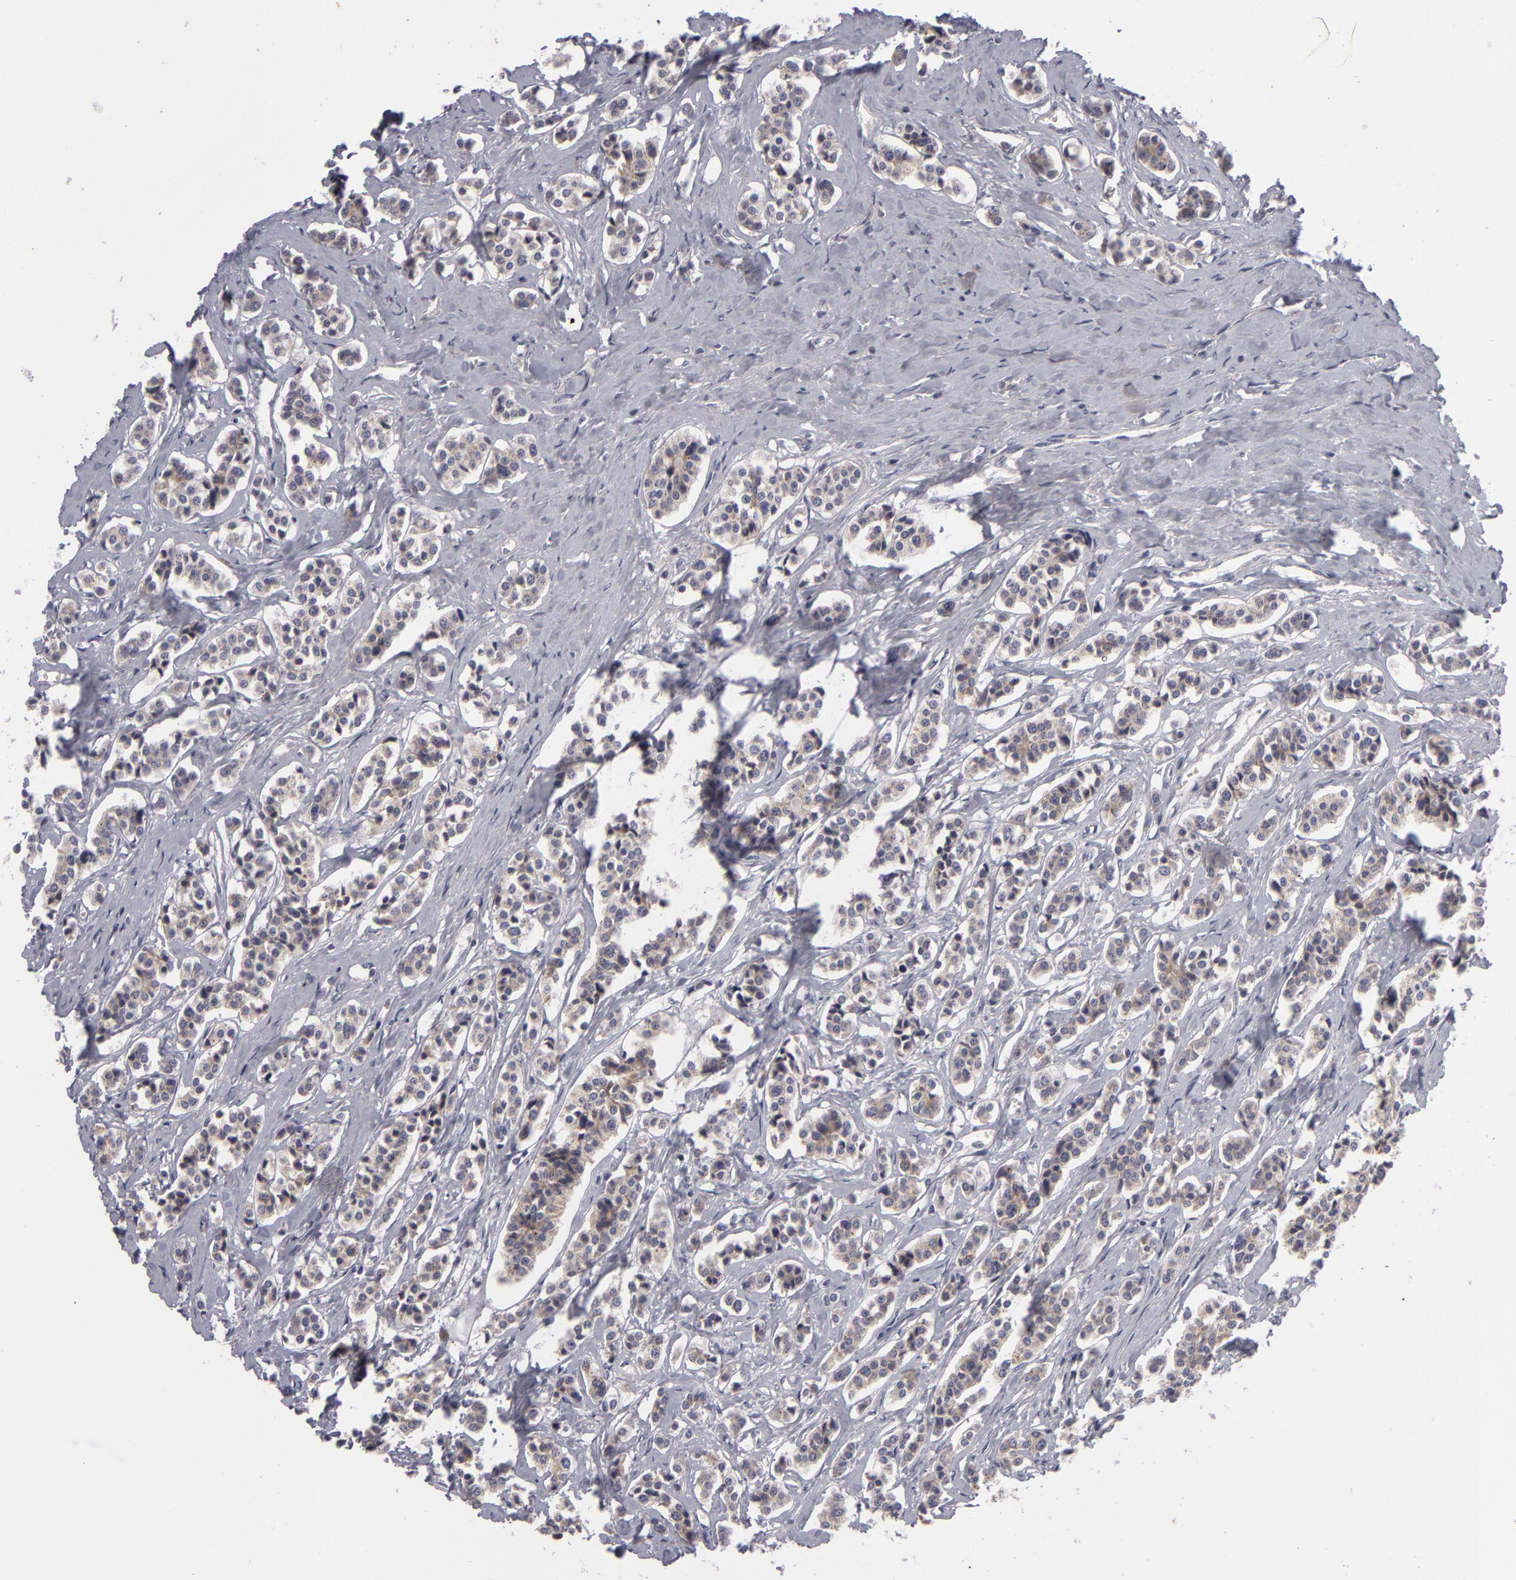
{"staining": {"intensity": "weak", "quantity": ">75%", "location": "cytoplasmic/membranous"}, "tissue": "carcinoid", "cell_type": "Tumor cells", "image_type": "cancer", "snomed": [{"axis": "morphology", "description": "Carcinoid, malignant, NOS"}, {"axis": "topography", "description": "Small intestine"}], "caption": "Approximately >75% of tumor cells in human malignant carcinoid exhibit weak cytoplasmic/membranous protein expression as visualized by brown immunohistochemical staining.", "gene": "ATP2B3", "patient": {"sex": "male", "age": 63}}